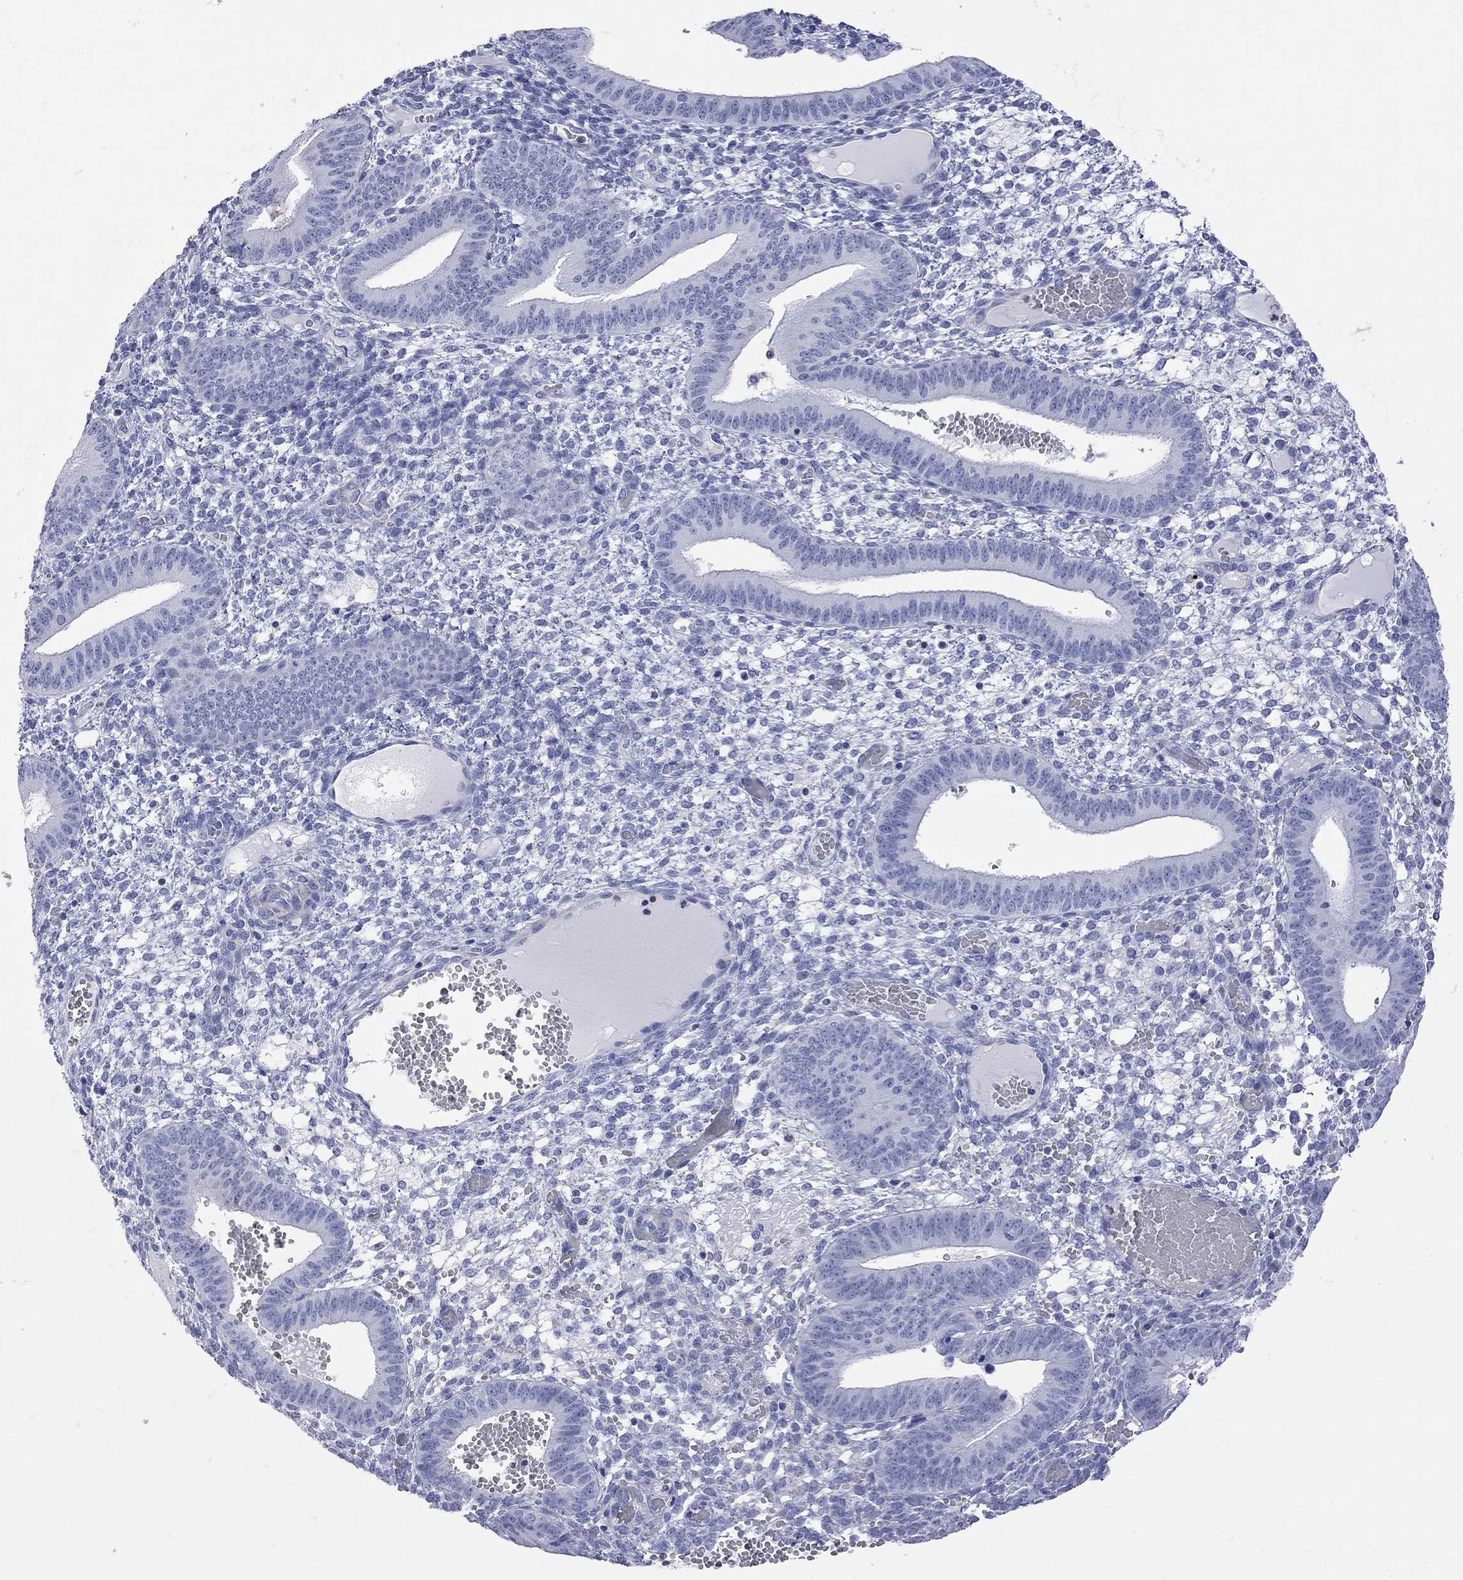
{"staining": {"intensity": "negative", "quantity": "none", "location": "none"}, "tissue": "endometrium", "cell_type": "Cells in endometrial stroma", "image_type": "normal", "snomed": [{"axis": "morphology", "description": "Normal tissue, NOS"}, {"axis": "topography", "description": "Endometrium"}], "caption": "Immunohistochemistry (IHC) of unremarkable endometrium reveals no positivity in cells in endometrial stroma. Nuclei are stained in blue.", "gene": "S100A3", "patient": {"sex": "female", "age": 42}}